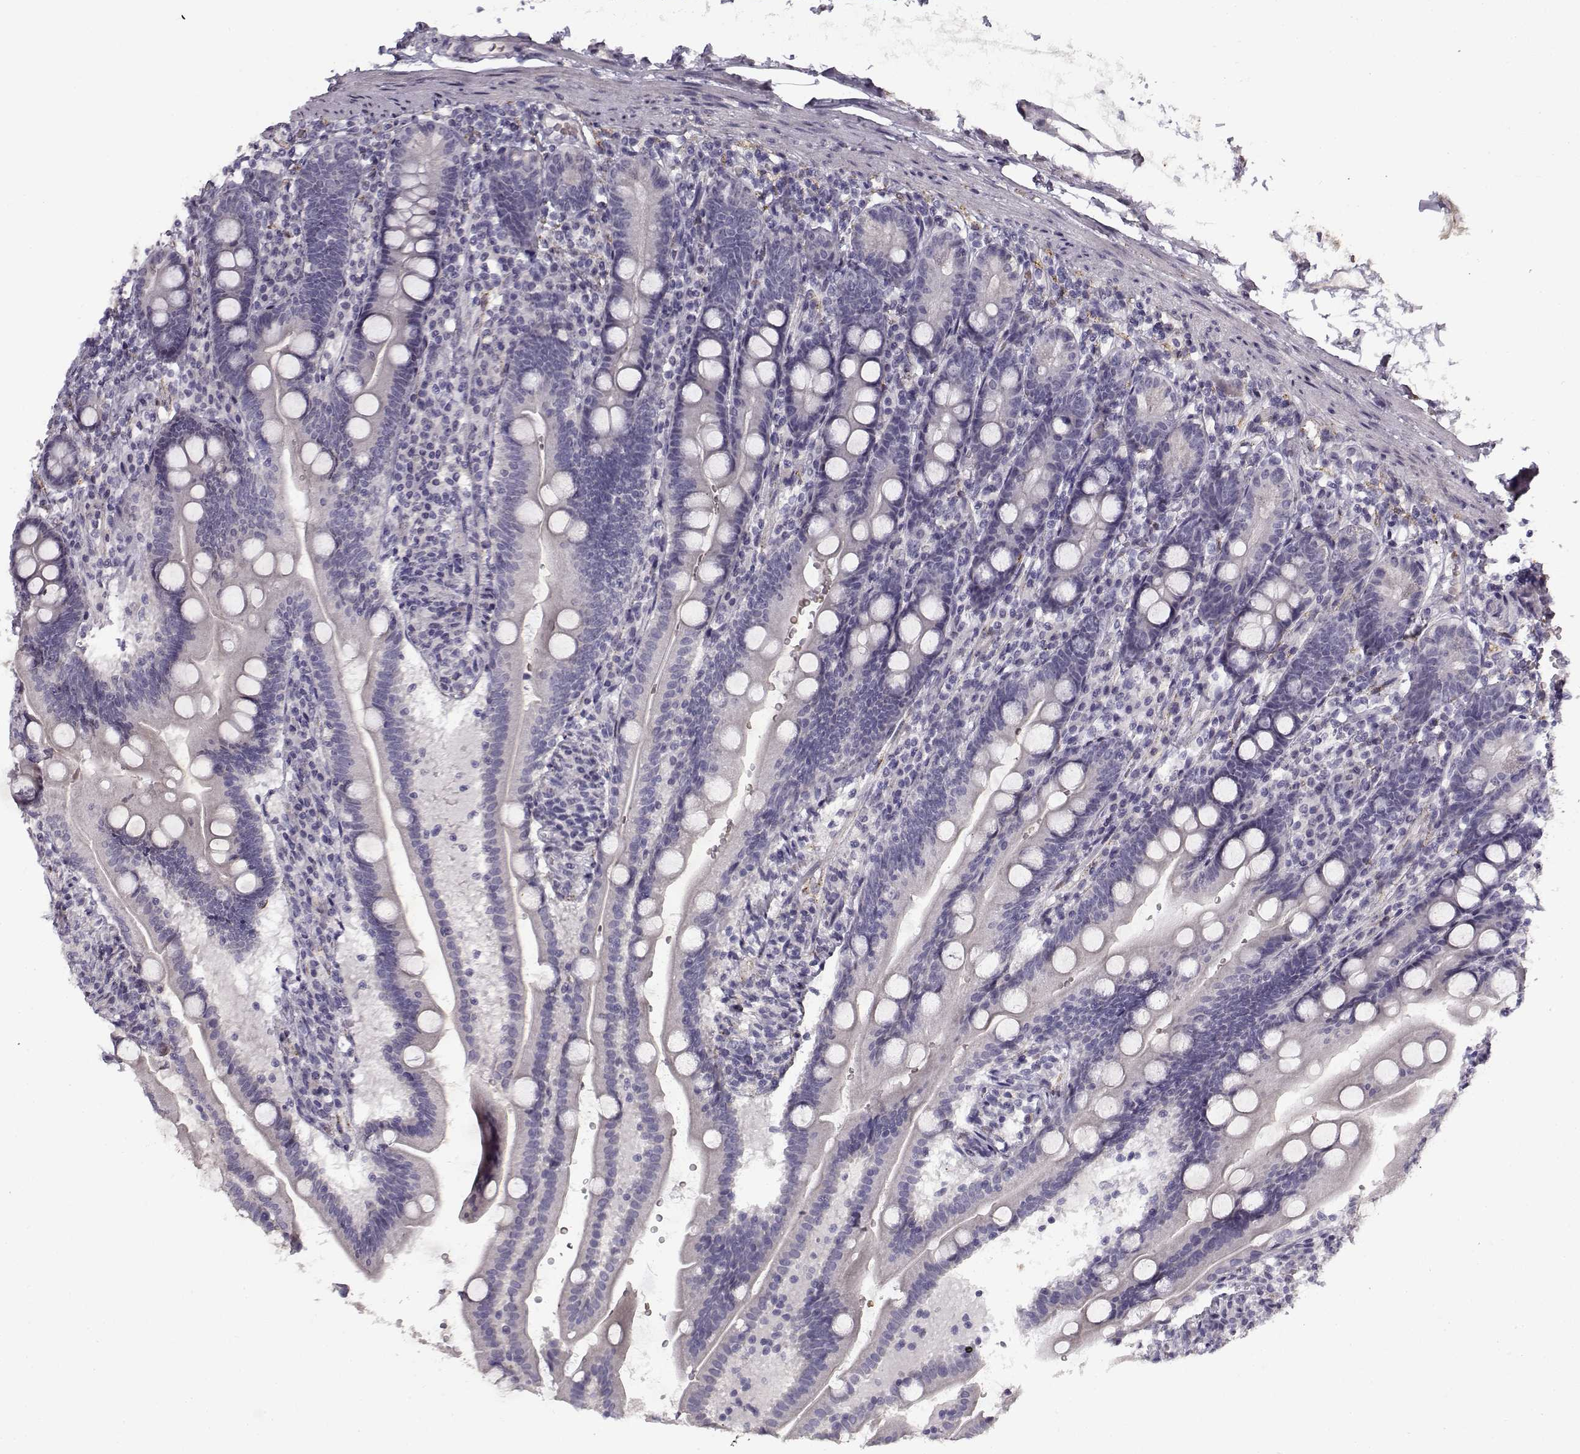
{"staining": {"intensity": "negative", "quantity": "none", "location": "none"}, "tissue": "duodenum", "cell_type": "Glandular cells", "image_type": "normal", "snomed": [{"axis": "morphology", "description": "Normal tissue, NOS"}, {"axis": "topography", "description": "Duodenum"}], "caption": "The photomicrograph demonstrates no significant staining in glandular cells of duodenum.", "gene": "SNCA", "patient": {"sex": "female", "age": 67}}